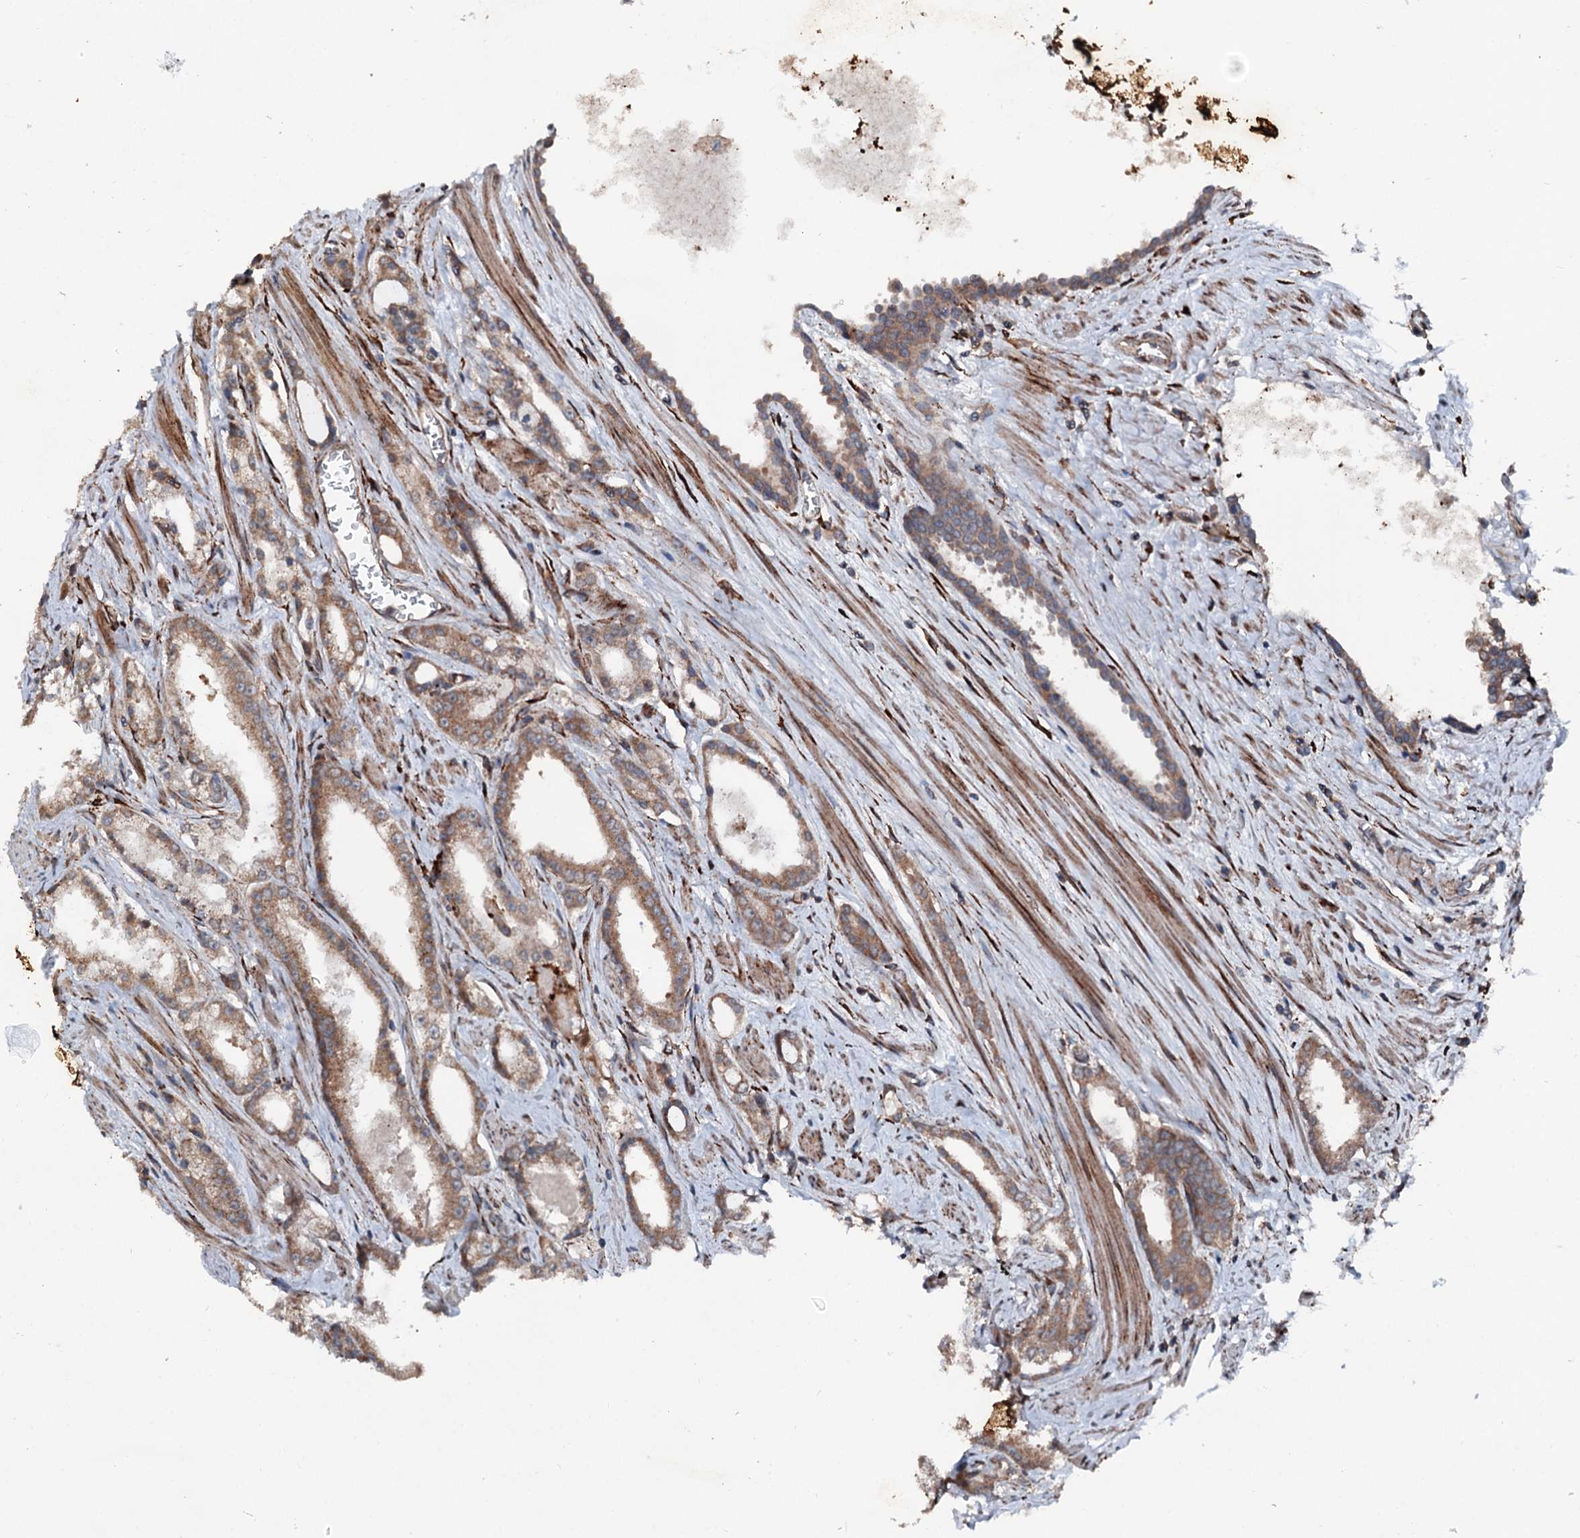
{"staining": {"intensity": "moderate", "quantity": ">75%", "location": "cytoplasmic/membranous"}, "tissue": "prostate cancer", "cell_type": "Tumor cells", "image_type": "cancer", "snomed": [{"axis": "morphology", "description": "Adenocarcinoma, Low grade"}, {"axis": "topography", "description": "Prostate and seminal vesicle, NOS"}], "caption": "Tumor cells display medium levels of moderate cytoplasmic/membranous staining in about >75% of cells in low-grade adenocarcinoma (prostate). The staining is performed using DAB (3,3'-diaminobenzidine) brown chromogen to label protein expression. The nuclei are counter-stained blue using hematoxylin.", "gene": "DDIAS", "patient": {"sex": "male", "age": 60}}